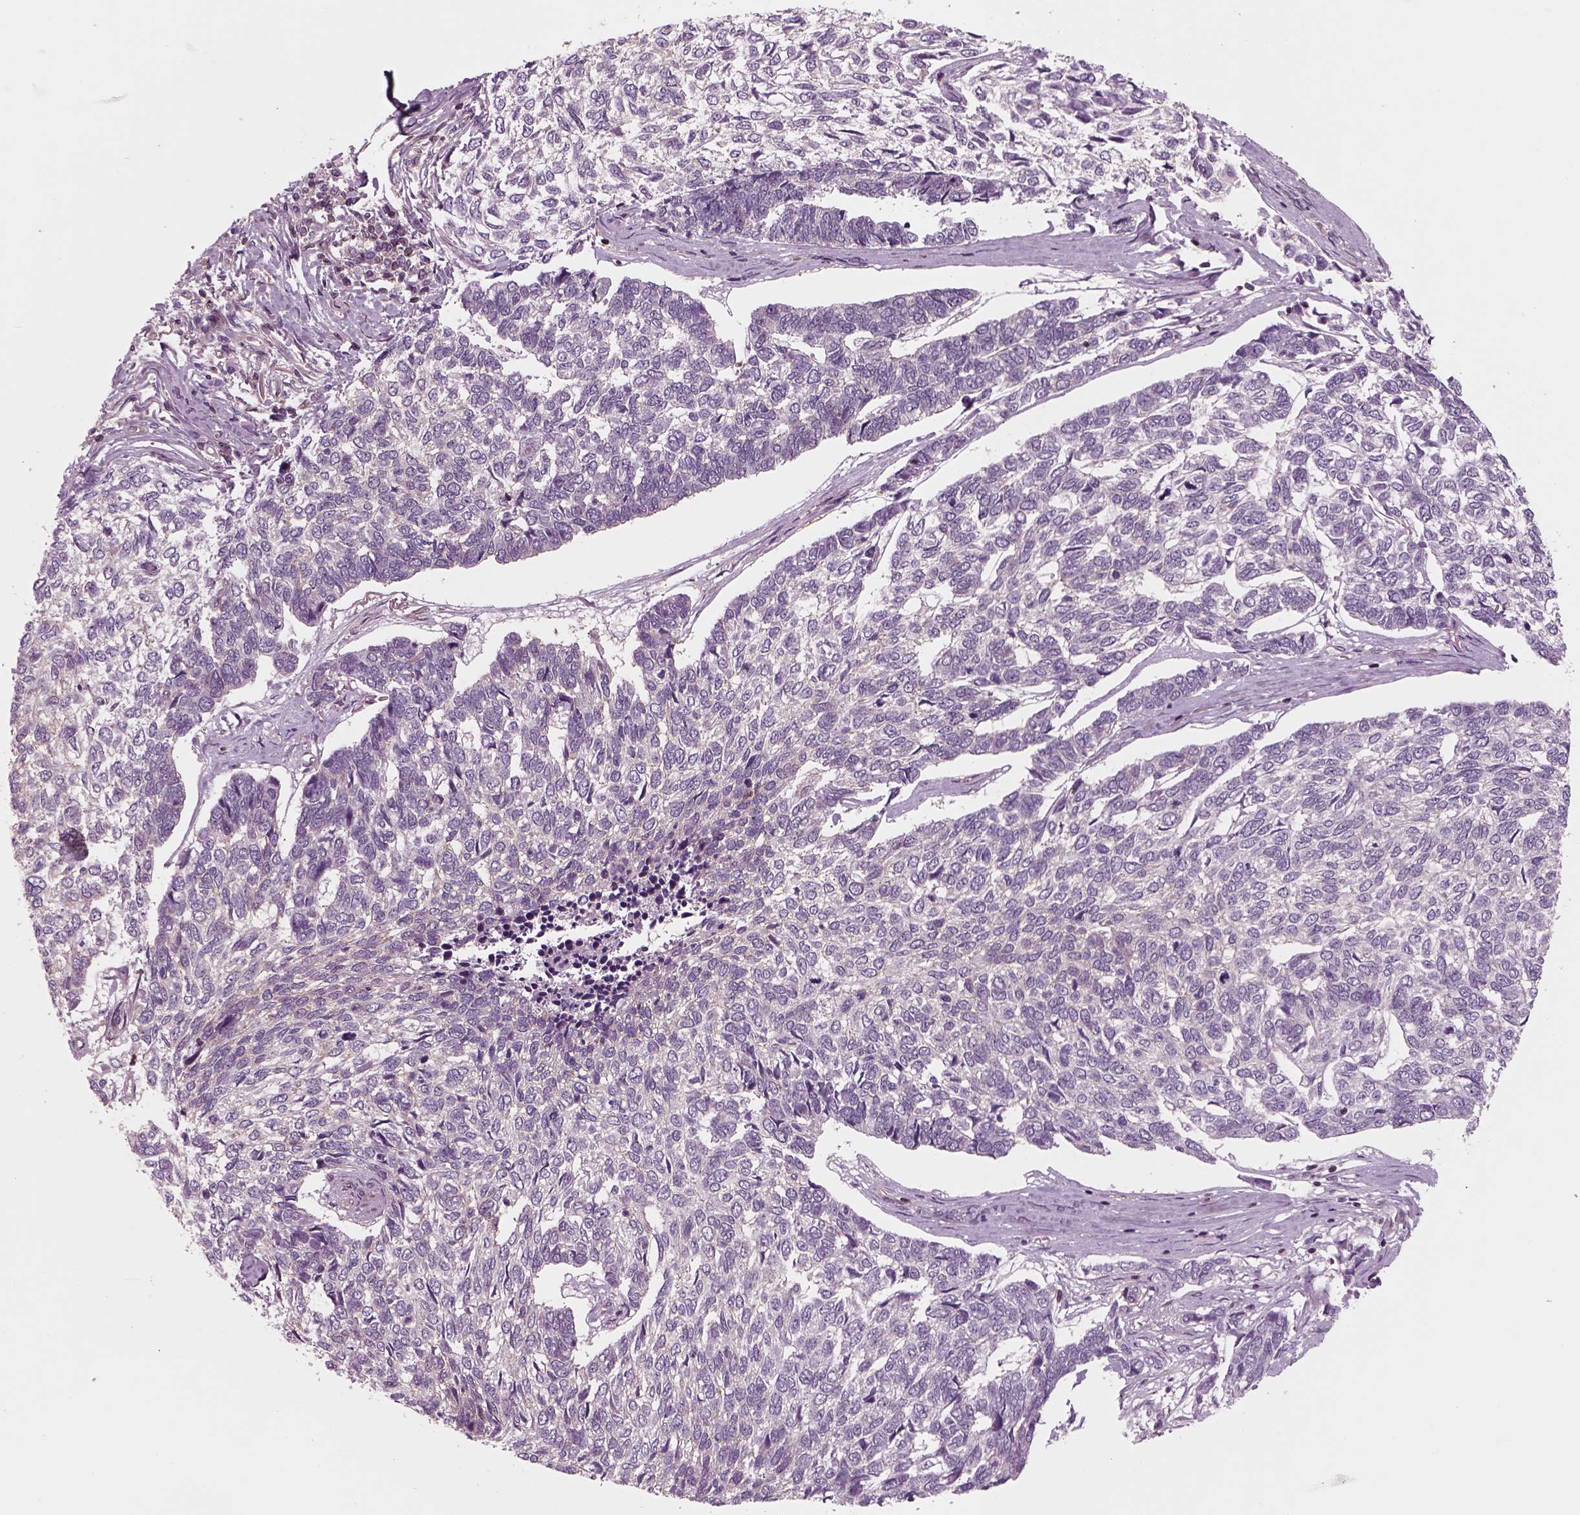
{"staining": {"intensity": "negative", "quantity": "none", "location": "none"}, "tissue": "skin cancer", "cell_type": "Tumor cells", "image_type": "cancer", "snomed": [{"axis": "morphology", "description": "Basal cell carcinoma"}, {"axis": "topography", "description": "Skin"}], "caption": "IHC photomicrograph of neoplastic tissue: skin basal cell carcinoma stained with DAB exhibits no significant protein positivity in tumor cells.", "gene": "SLC2A3", "patient": {"sex": "female", "age": 65}}